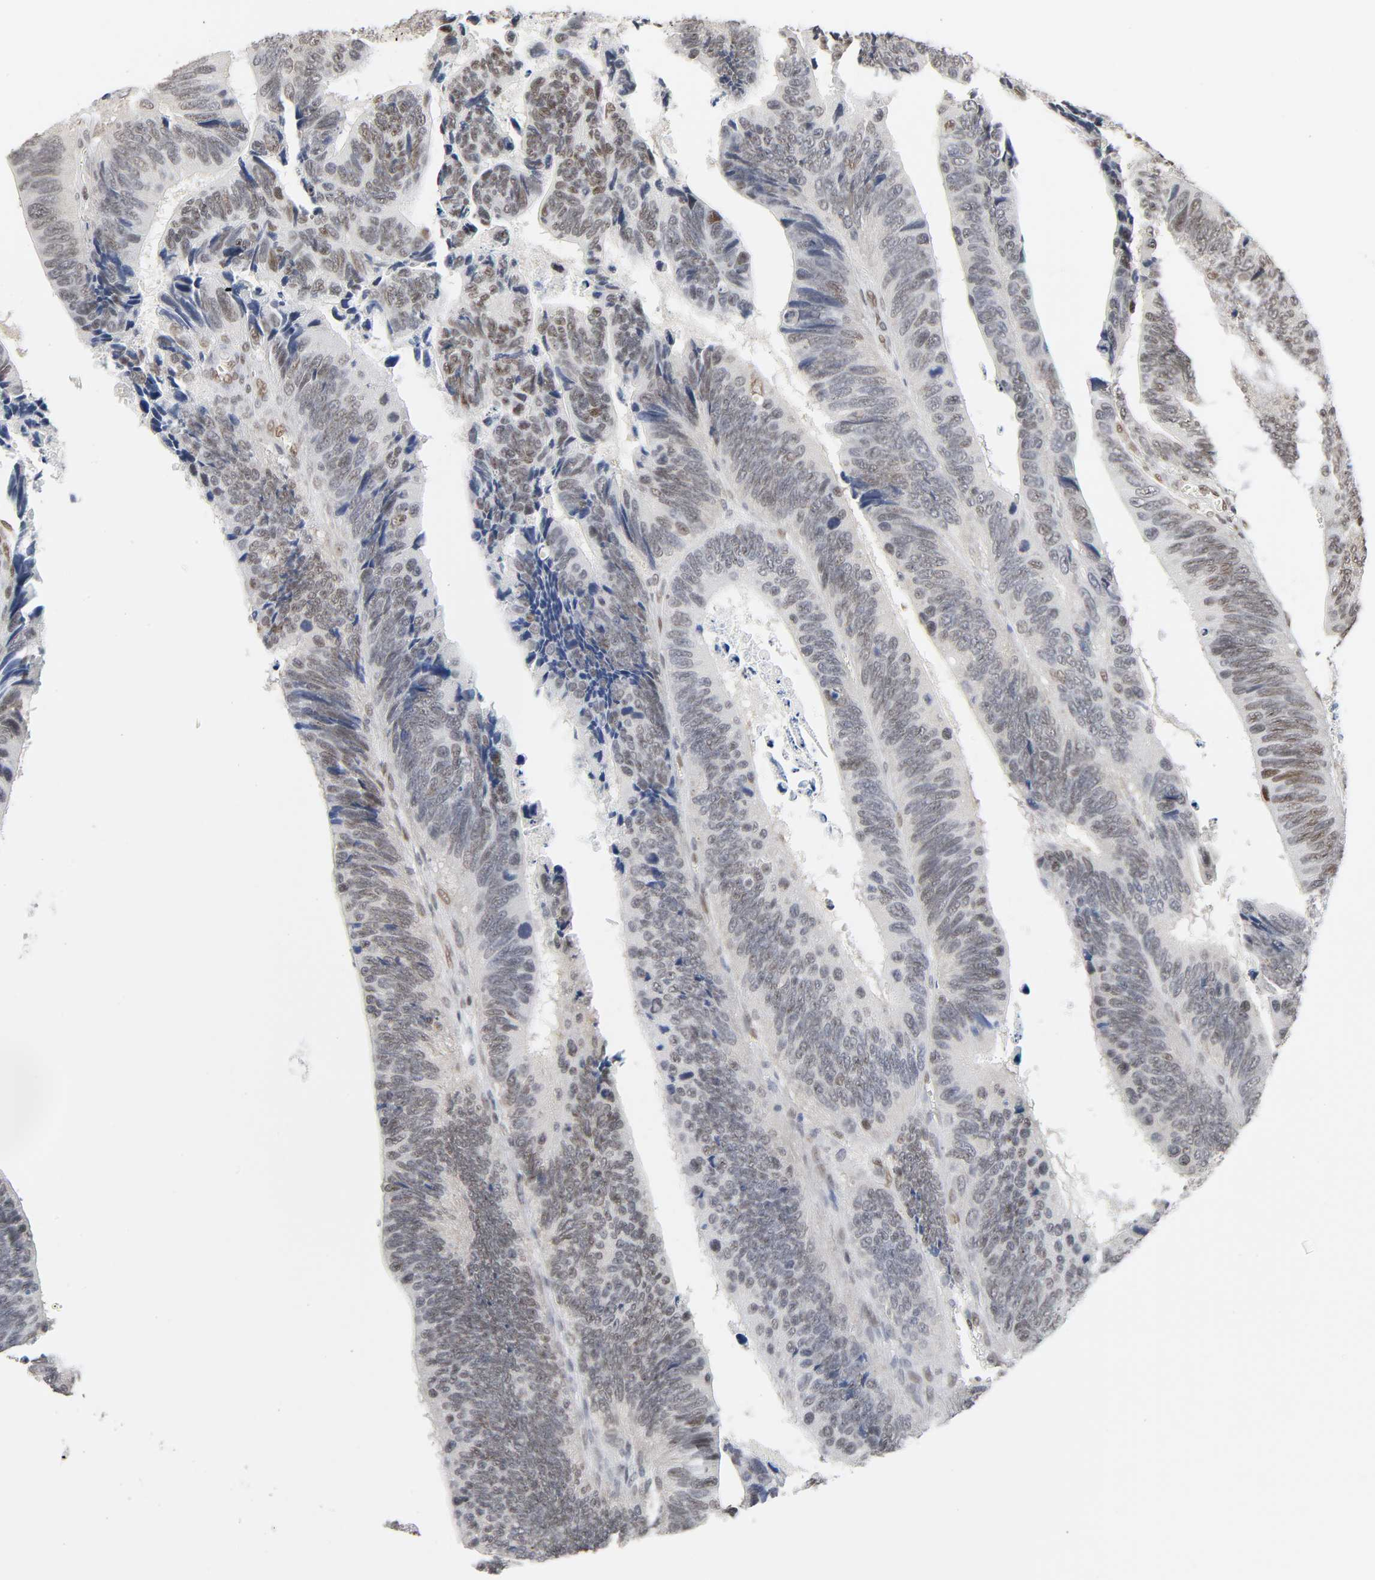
{"staining": {"intensity": "weak", "quantity": "25%-75%", "location": "nuclear"}, "tissue": "colorectal cancer", "cell_type": "Tumor cells", "image_type": "cancer", "snomed": [{"axis": "morphology", "description": "Adenocarcinoma, NOS"}, {"axis": "topography", "description": "Colon"}], "caption": "Protein analysis of adenocarcinoma (colorectal) tissue displays weak nuclear positivity in about 25%-75% of tumor cells.", "gene": "SUMO1", "patient": {"sex": "male", "age": 72}}